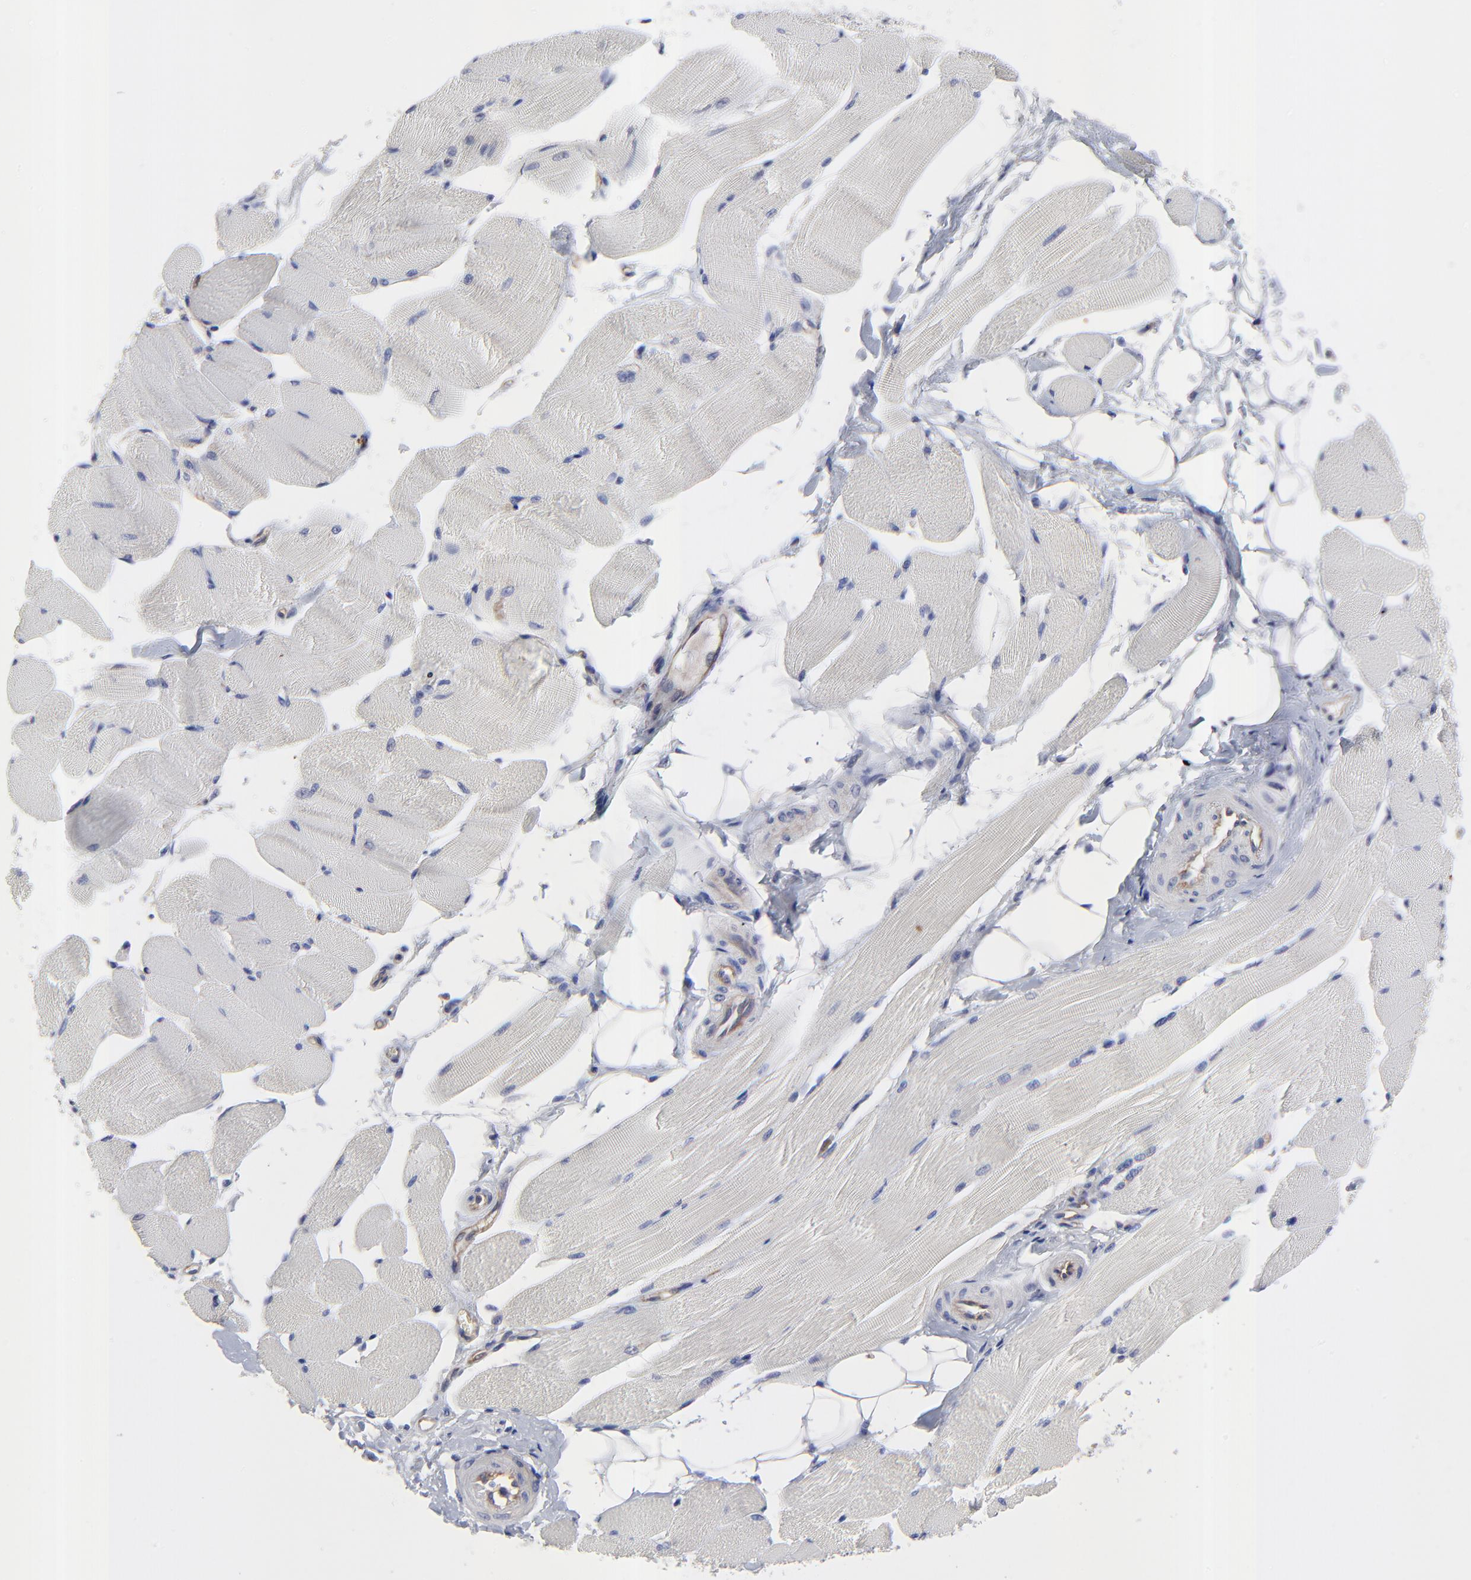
{"staining": {"intensity": "negative", "quantity": "none", "location": "none"}, "tissue": "skeletal muscle", "cell_type": "Myocytes", "image_type": "normal", "snomed": [{"axis": "morphology", "description": "Normal tissue, NOS"}, {"axis": "topography", "description": "Skeletal muscle"}, {"axis": "topography", "description": "Peripheral nerve tissue"}], "caption": "IHC of benign human skeletal muscle displays no positivity in myocytes.", "gene": "SULF2", "patient": {"sex": "female", "age": 84}}